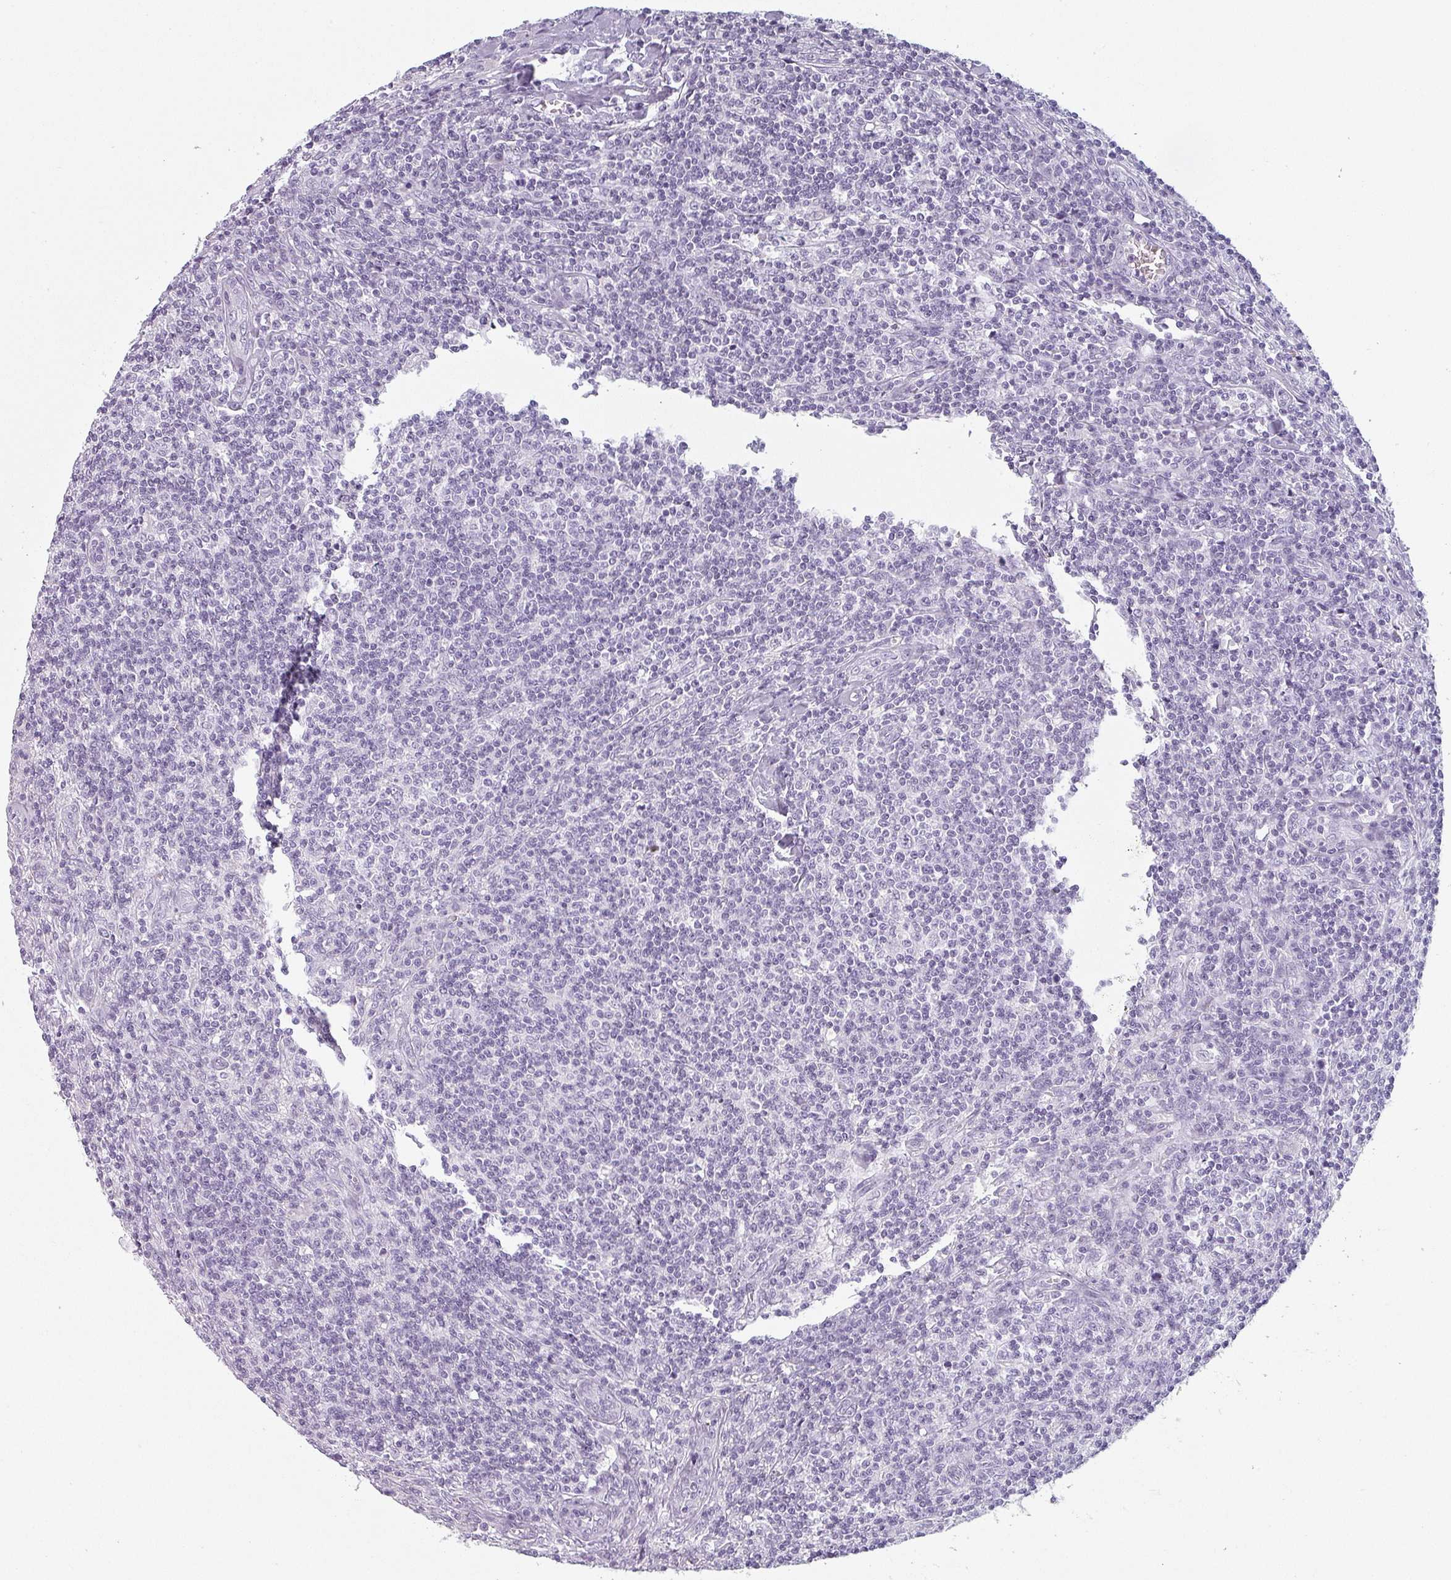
{"staining": {"intensity": "negative", "quantity": "none", "location": "none"}, "tissue": "lymphoma", "cell_type": "Tumor cells", "image_type": "cancer", "snomed": [{"axis": "morphology", "description": "Hodgkin's disease, NOS"}, {"axis": "topography", "description": "Lymph node"}], "caption": "An image of human lymphoma is negative for staining in tumor cells.", "gene": "SFTPA1", "patient": {"sex": "male", "age": 83}}